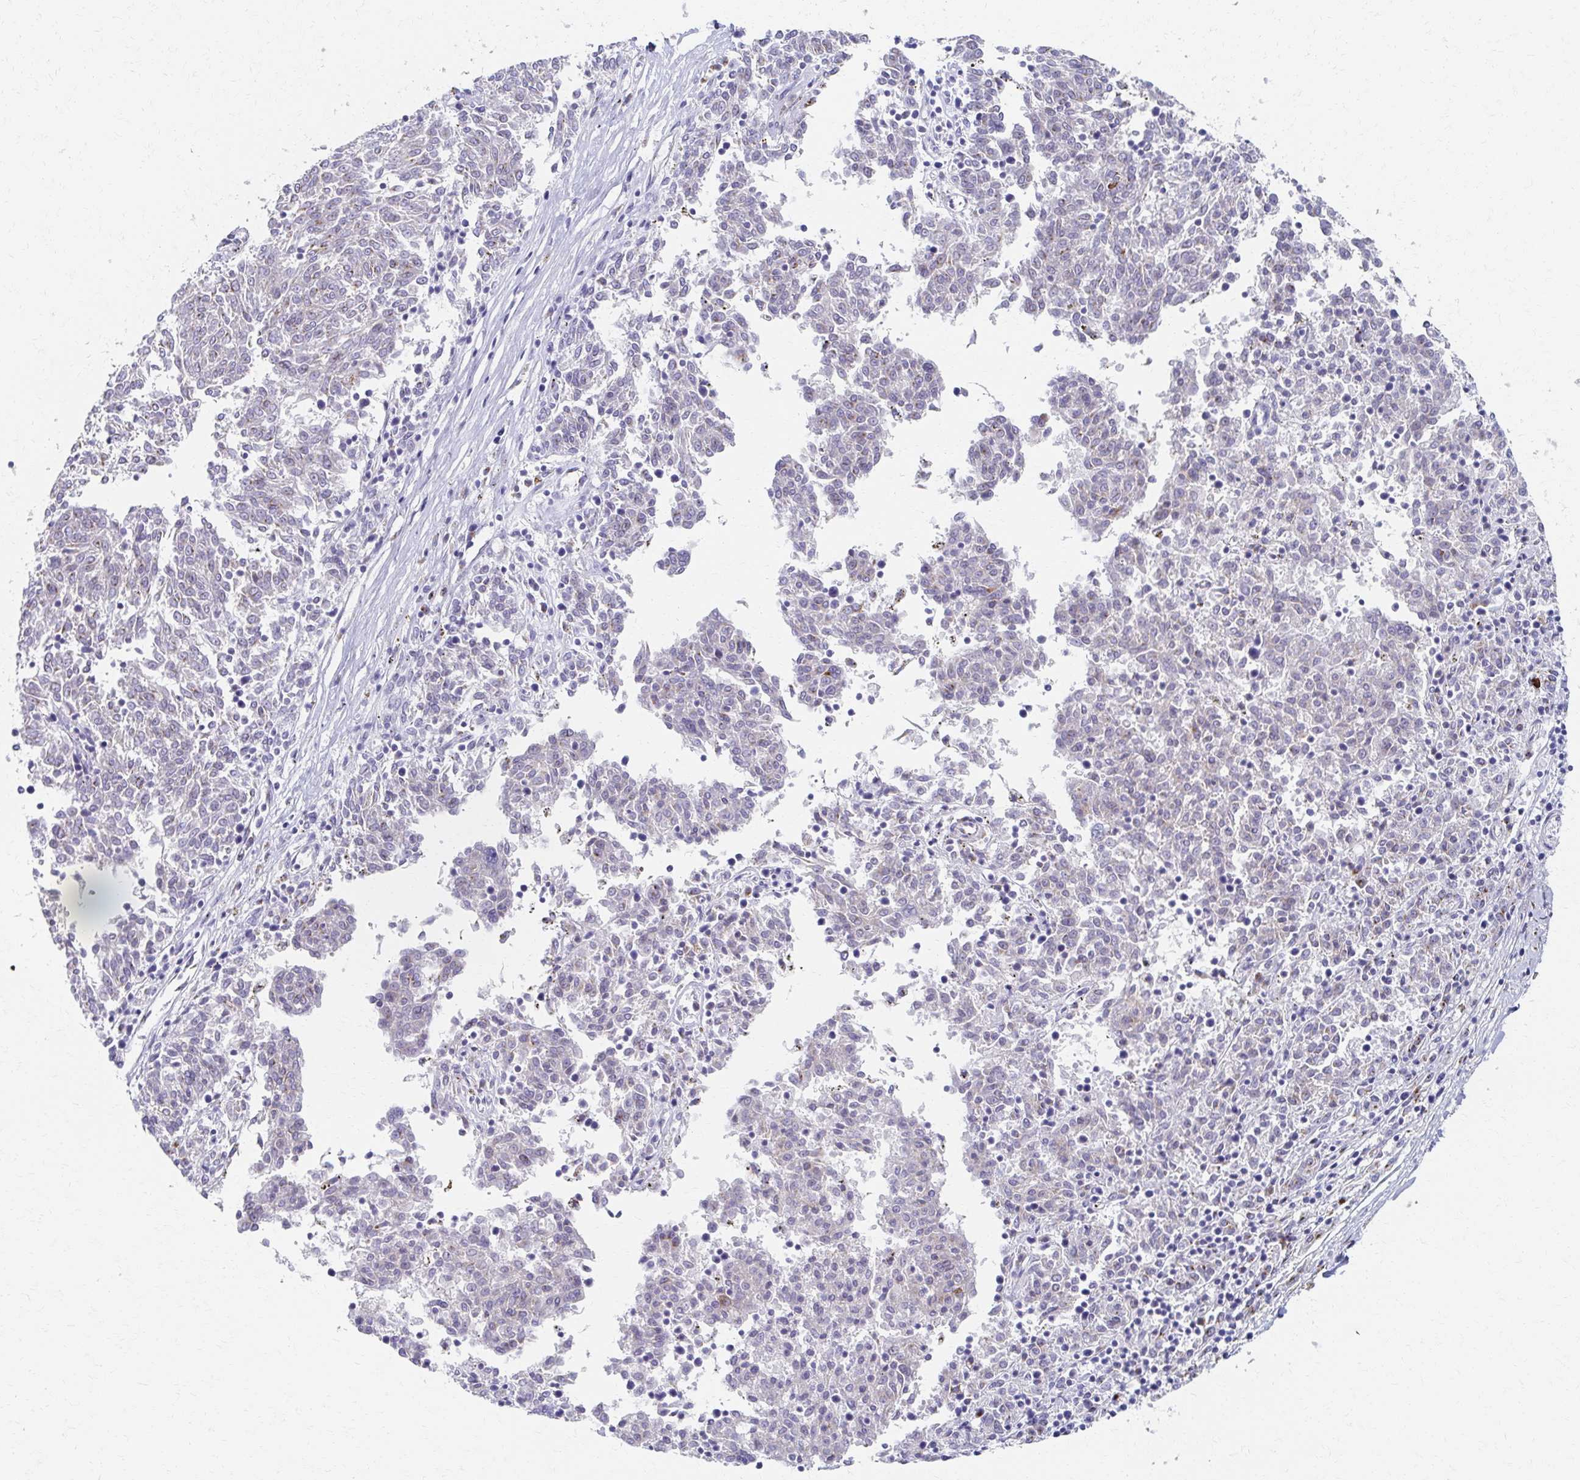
{"staining": {"intensity": "moderate", "quantity": "<25%", "location": "cytoplasmic/membranous"}, "tissue": "melanoma", "cell_type": "Tumor cells", "image_type": "cancer", "snomed": [{"axis": "morphology", "description": "Malignant melanoma, NOS"}, {"axis": "topography", "description": "Skin"}], "caption": "Melanoma stained with a brown dye reveals moderate cytoplasmic/membranous positive expression in about <25% of tumor cells.", "gene": "TM9SF1", "patient": {"sex": "female", "age": 72}}